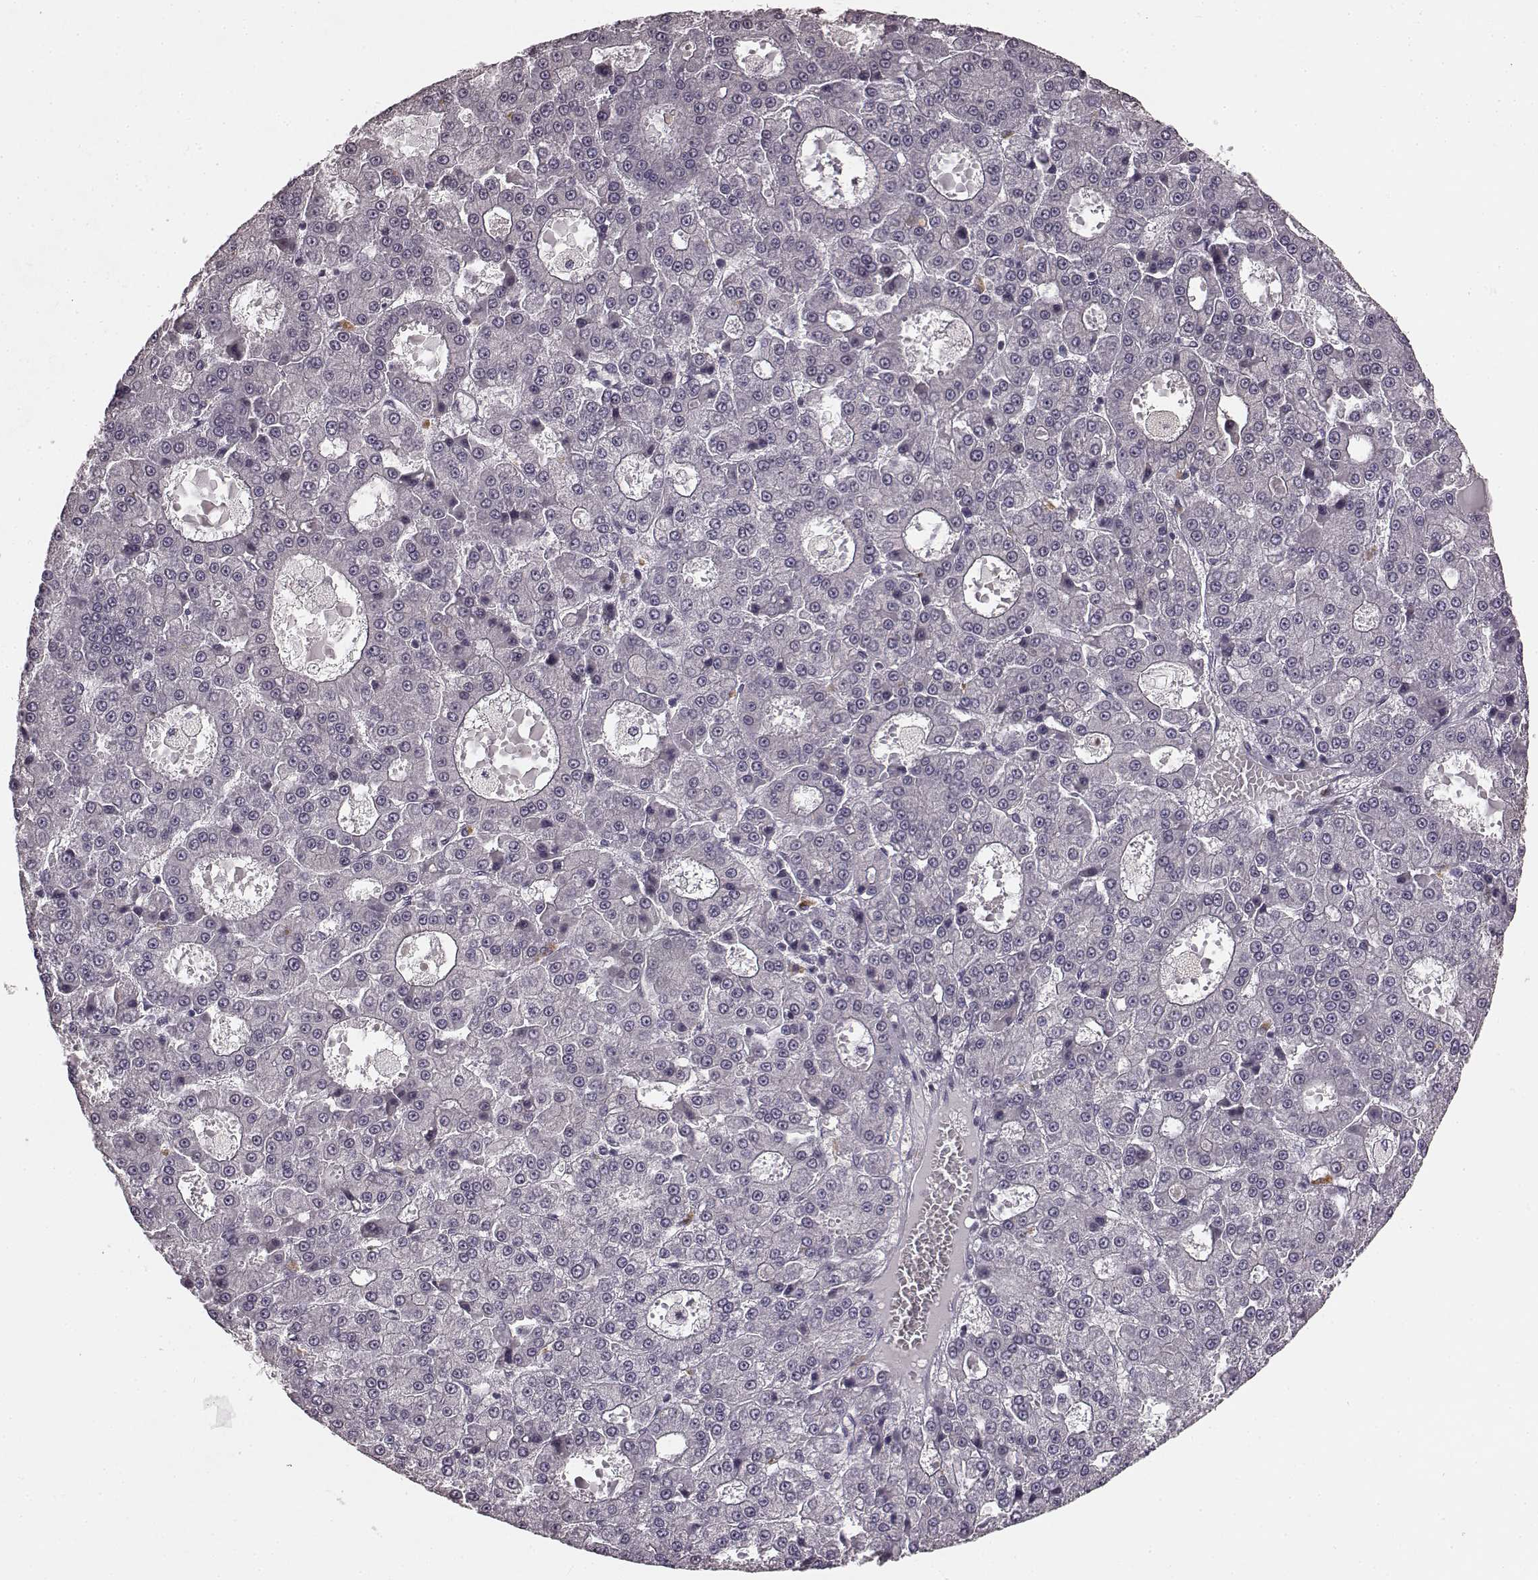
{"staining": {"intensity": "negative", "quantity": "none", "location": "none"}, "tissue": "liver cancer", "cell_type": "Tumor cells", "image_type": "cancer", "snomed": [{"axis": "morphology", "description": "Carcinoma, Hepatocellular, NOS"}, {"axis": "topography", "description": "Liver"}], "caption": "DAB (3,3'-diaminobenzidine) immunohistochemical staining of human liver cancer shows no significant positivity in tumor cells.", "gene": "RIT2", "patient": {"sex": "male", "age": 70}}